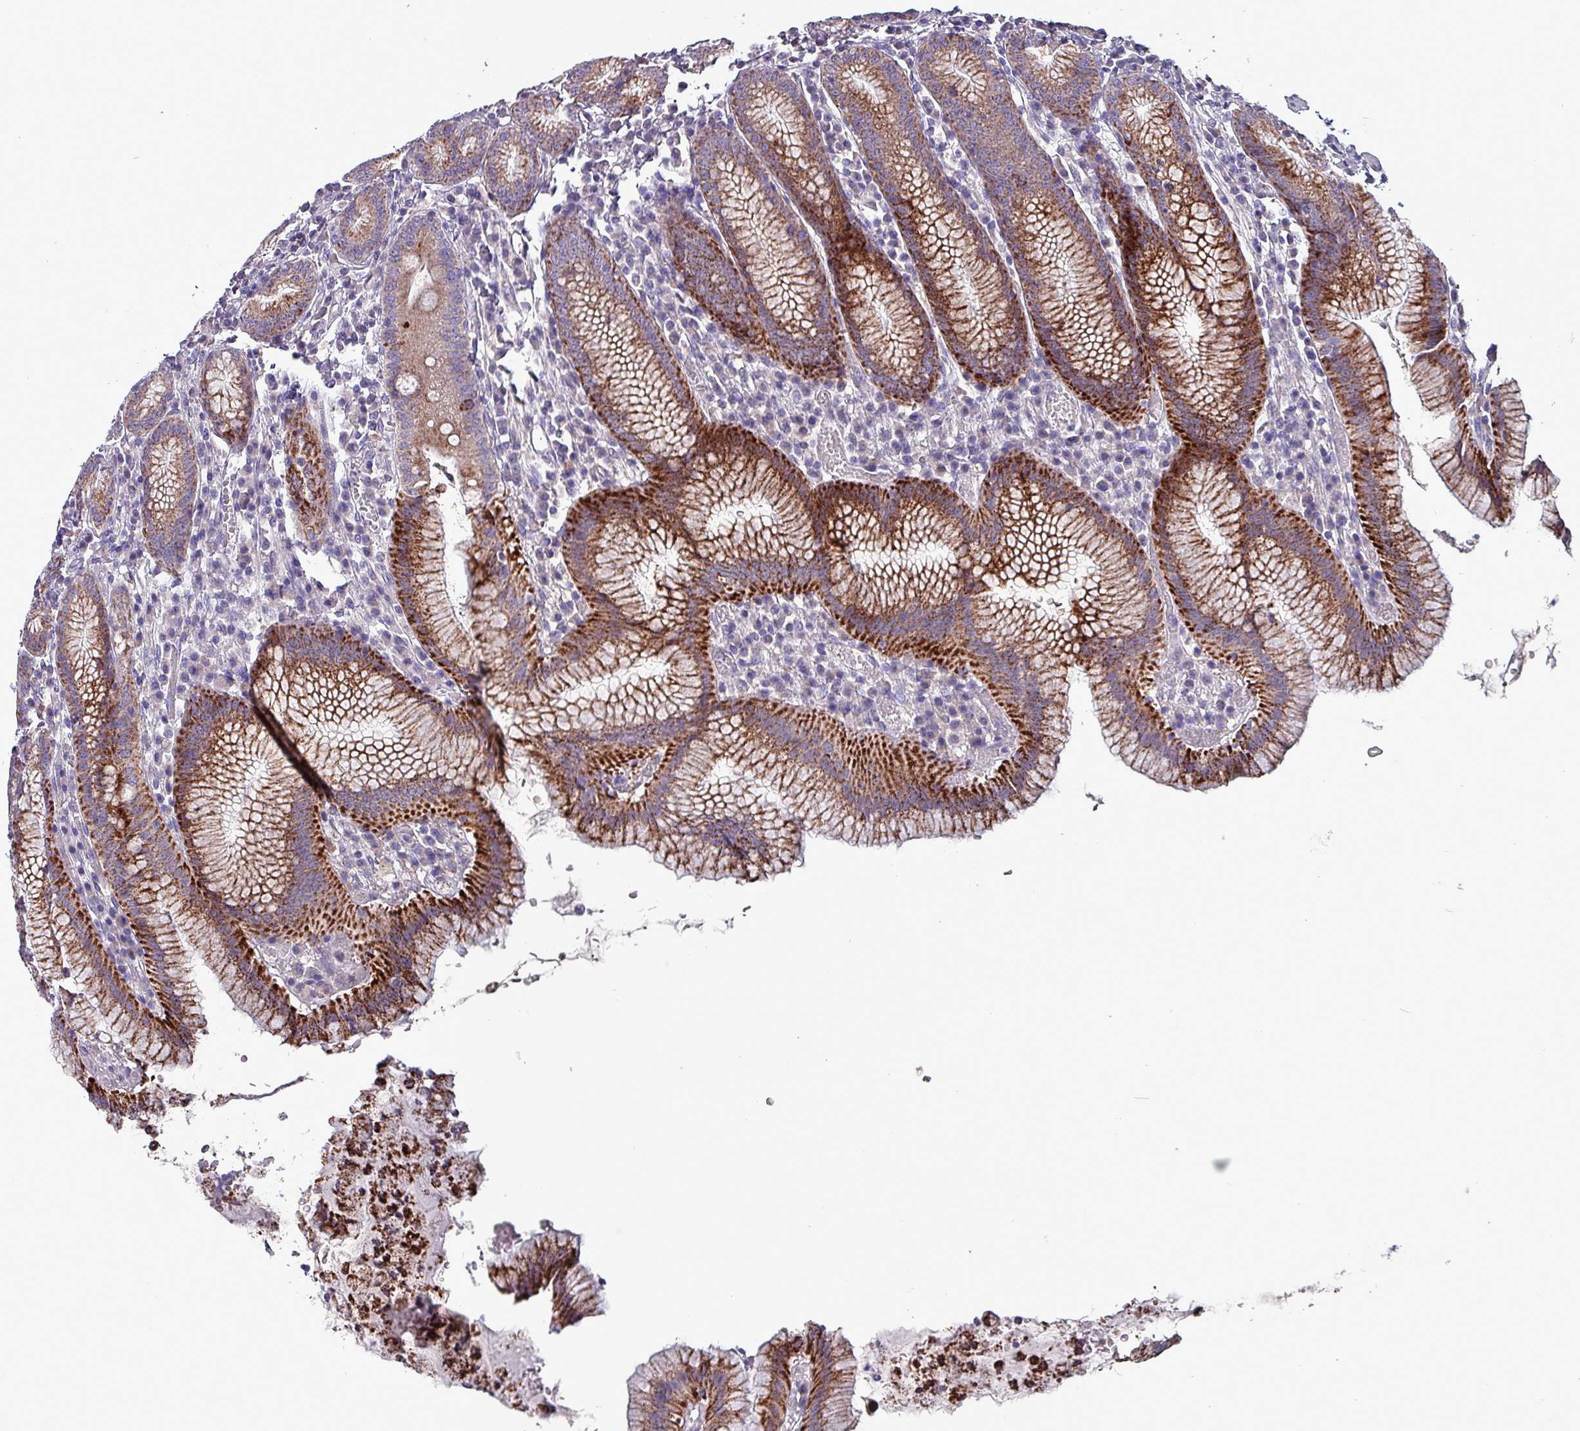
{"staining": {"intensity": "strong", "quantity": "25%-75%", "location": "cytoplasmic/membranous"}, "tissue": "stomach", "cell_type": "Glandular cells", "image_type": "normal", "snomed": [{"axis": "morphology", "description": "Normal tissue, NOS"}, {"axis": "topography", "description": "Stomach"}], "caption": "Unremarkable stomach displays strong cytoplasmic/membranous positivity in approximately 25%-75% of glandular cells, visualized by immunohistochemistry.", "gene": "HSD3B7", "patient": {"sex": "male", "age": 55}}